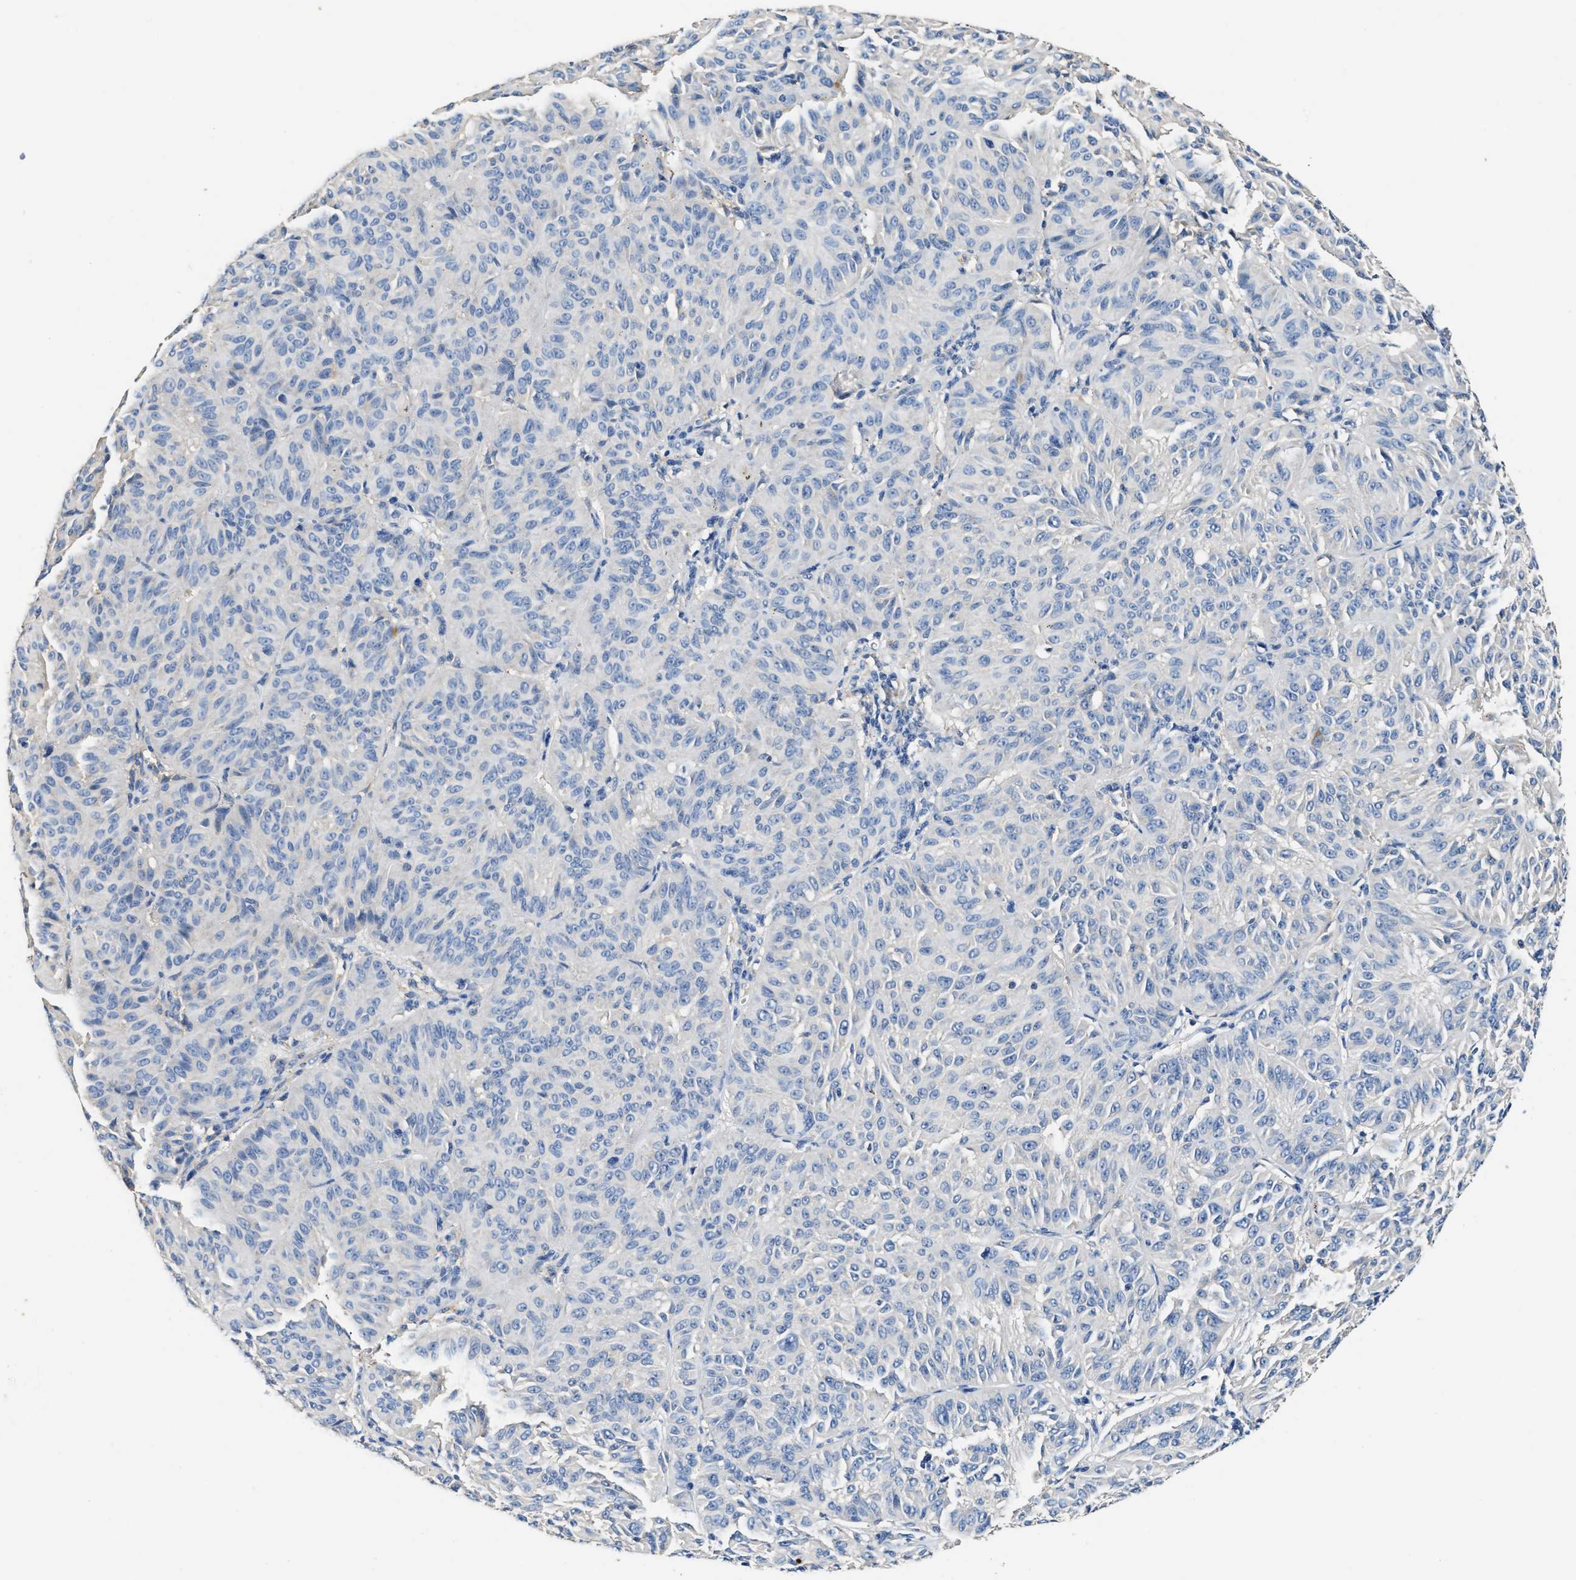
{"staining": {"intensity": "negative", "quantity": "none", "location": "none"}, "tissue": "melanoma", "cell_type": "Tumor cells", "image_type": "cancer", "snomed": [{"axis": "morphology", "description": "Malignant melanoma, NOS"}, {"axis": "topography", "description": "Skin"}], "caption": "This histopathology image is of malignant melanoma stained with immunohistochemistry to label a protein in brown with the nuclei are counter-stained blue. There is no expression in tumor cells.", "gene": "SLCO2B1", "patient": {"sex": "female", "age": 72}}